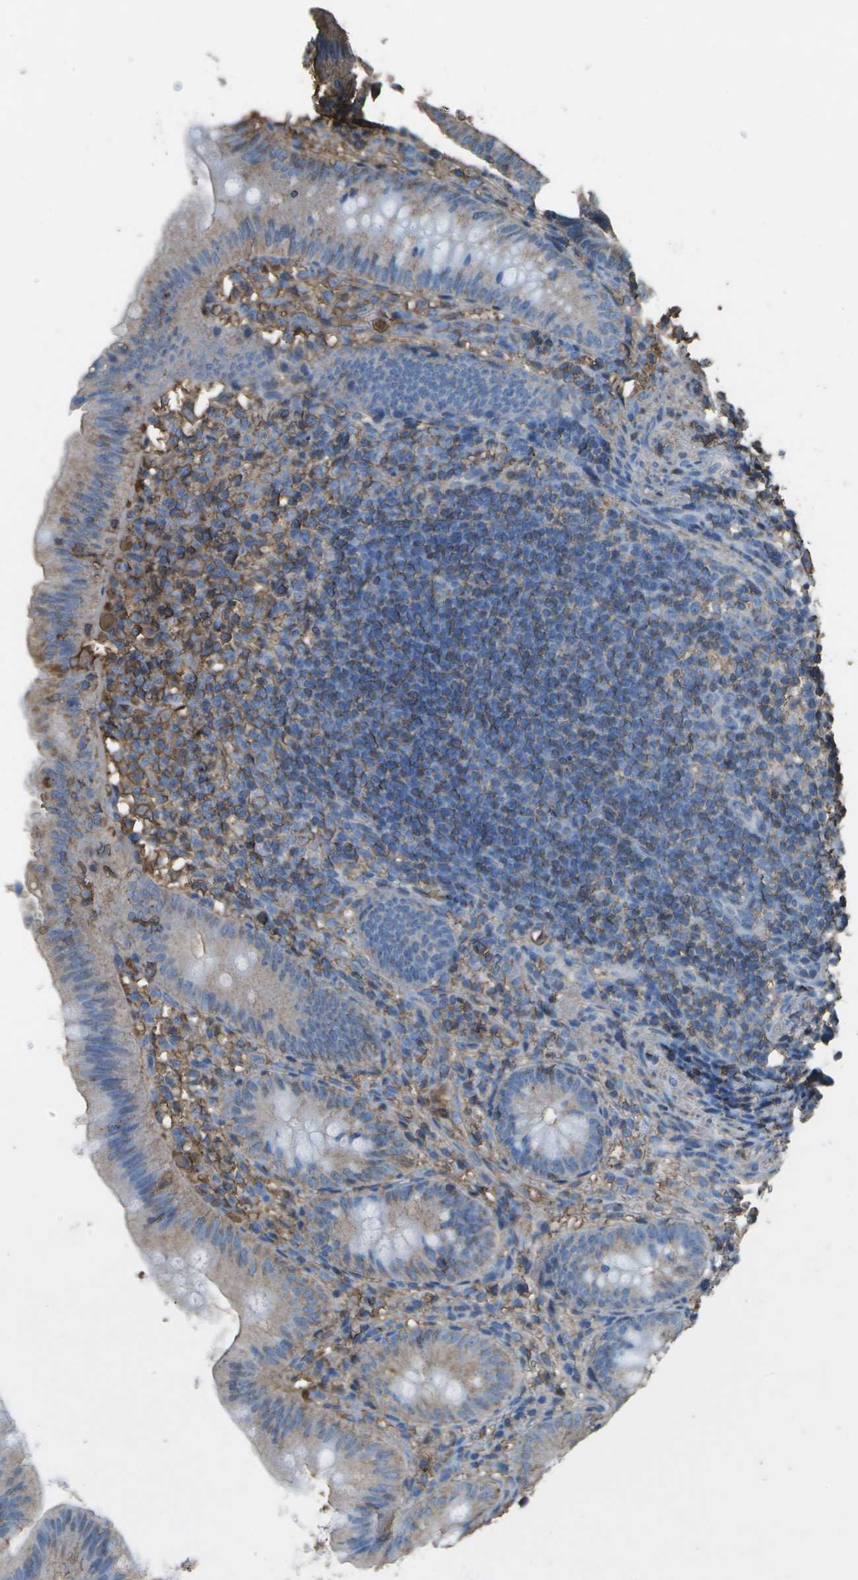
{"staining": {"intensity": "weak", "quantity": "<25%", "location": "cytoplasmic/membranous"}, "tissue": "appendix", "cell_type": "Glandular cells", "image_type": "normal", "snomed": [{"axis": "morphology", "description": "Normal tissue, NOS"}, {"axis": "topography", "description": "Appendix"}], "caption": "An image of appendix stained for a protein shows no brown staining in glandular cells.", "gene": "CYP4F11", "patient": {"sex": "male", "age": 1}}